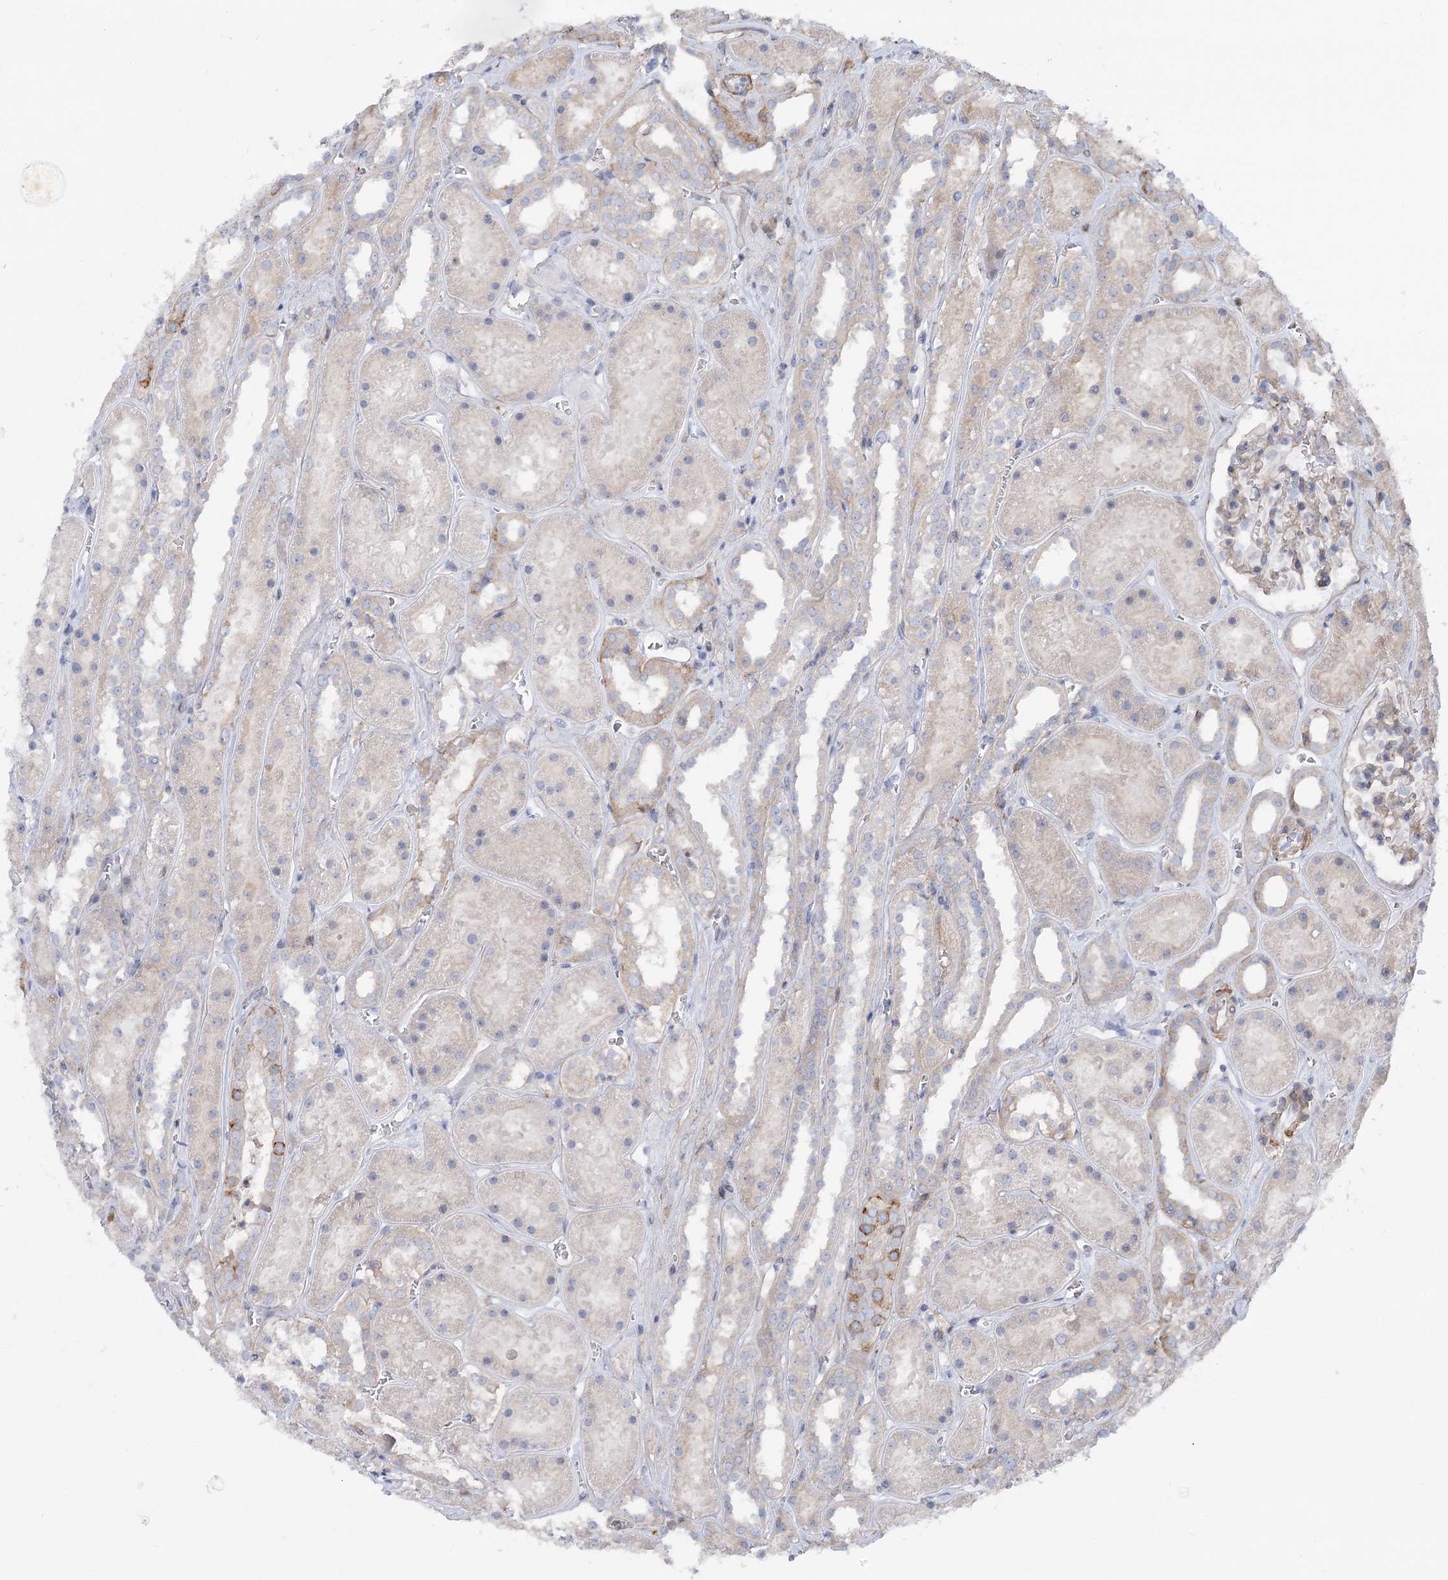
{"staining": {"intensity": "weak", "quantity": "25%-75%", "location": "cytoplasmic/membranous"}, "tissue": "kidney", "cell_type": "Cells in glomeruli", "image_type": "normal", "snomed": [{"axis": "morphology", "description": "Normal tissue, NOS"}, {"axis": "topography", "description": "Kidney"}], "caption": "High-magnification brightfield microscopy of normal kidney stained with DAB (3,3'-diaminobenzidine) (brown) and counterstained with hematoxylin (blue). cells in glomeruli exhibit weak cytoplasmic/membranous expression is identified in approximately25%-75% of cells.", "gene": "LARP1B", "patient": {"sex": "female", "age": 41}}